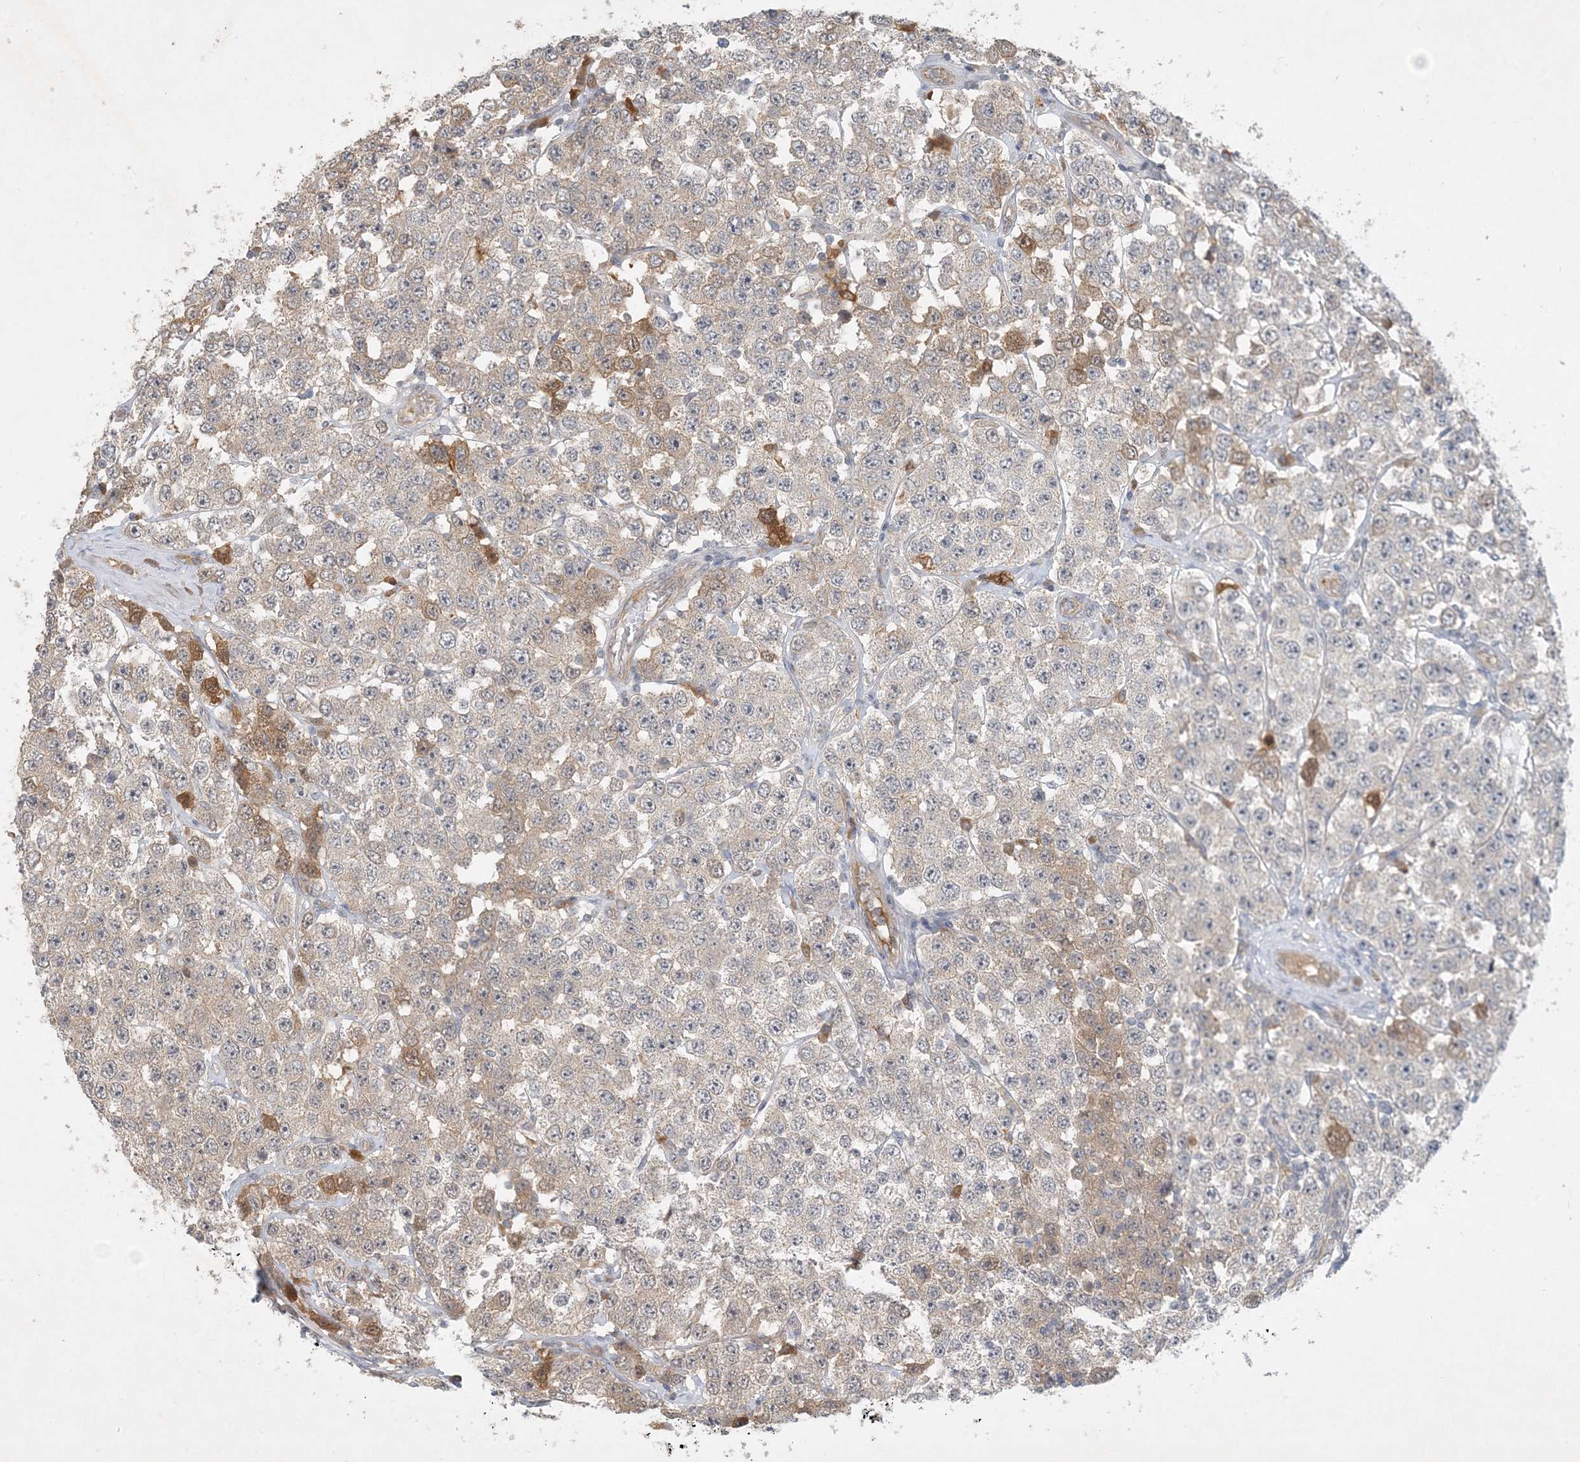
{"staining": {"intensity": "weak", "quantity": "25%-75%", "location": "cytoplasmic/membranous"}, "tissue": "testis cancer", "cell_type": "Tumor cells", "image_type": "cancer", "snomed": [{"axis": "morphology", "description": "Seminoma, NOS"}, {"axis": "topography", "description": "Testis"}], "caption": "IHC histopathology image of neoplastic tissue: human testis cancer stained using immunohistochemistry (IHC) displays low levels of weak protein expression localized specifically in the cytoplasmic/membranous of tumor cells, appearing as a cytoplasmic/membranous brown color.", "gene": "ZCCHC4", "patient": {"sex": "male", "age": 28}}